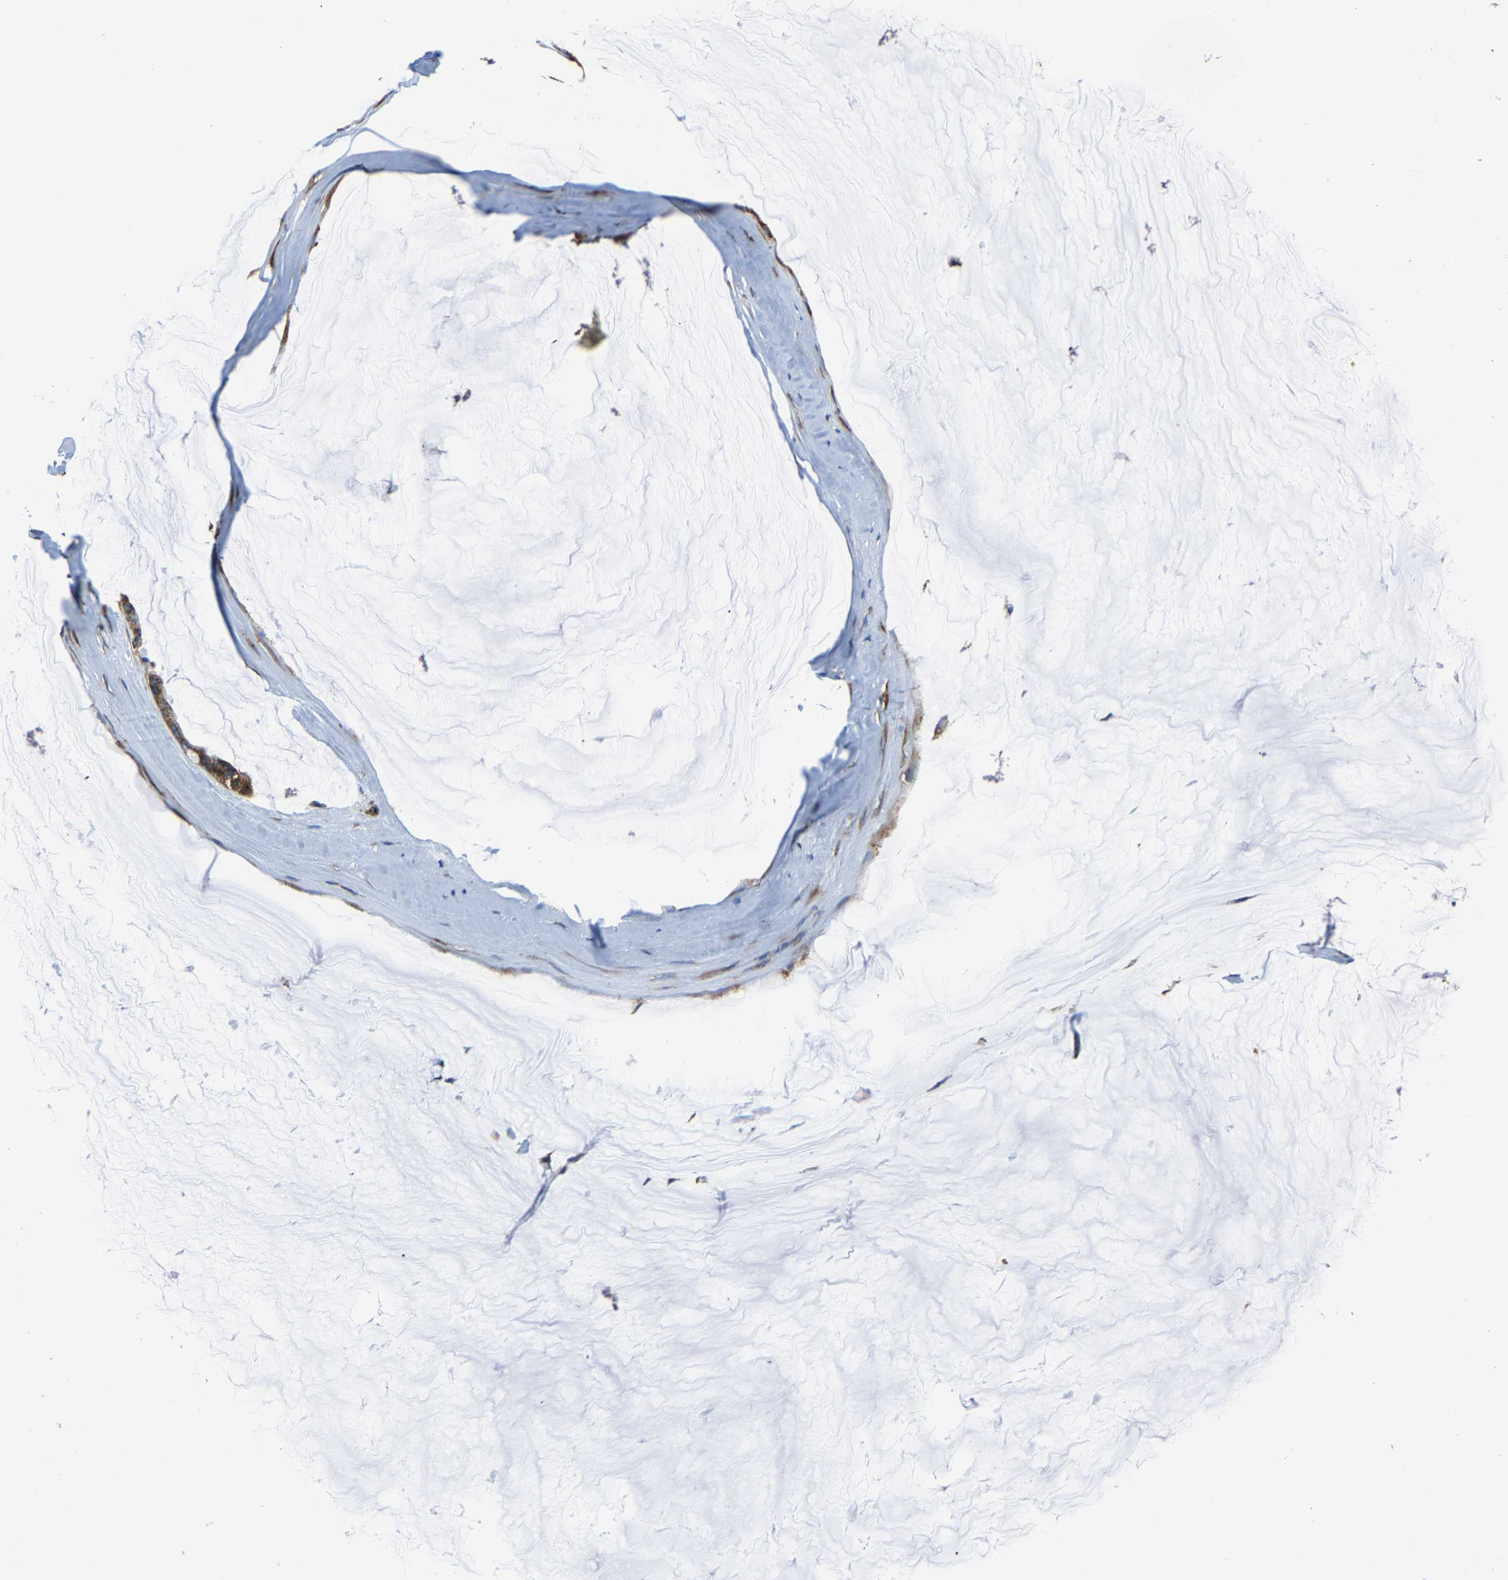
{"staining": {"intensity": "moderate", "quantity": ">75%", "location": "cytoplasmic/membranous"}, "tissue": "ovarian cancer", "cell_type": "Tumor cells", "image_type": "cancer", "snomed": [{"axis": "morphology", "description": "Cystadenocarcinoma, mucinous, NOS"}, {"axis": "topography", "description": "Ovary"}], "caption": "Tumor cells reveal medium levels of moderate cytoplasmic/membranous staining in about >75% of cells in human ovarian cancer (mucinous cystadenocarcinoma). The staining was performed using DAB to visualize the protein expression in brown, while the nuclei were stained in blue with hematoxylin (Magnification: 20x).", "gene": "G3BP2", "patient": {"sex": "female", "age": 39}}